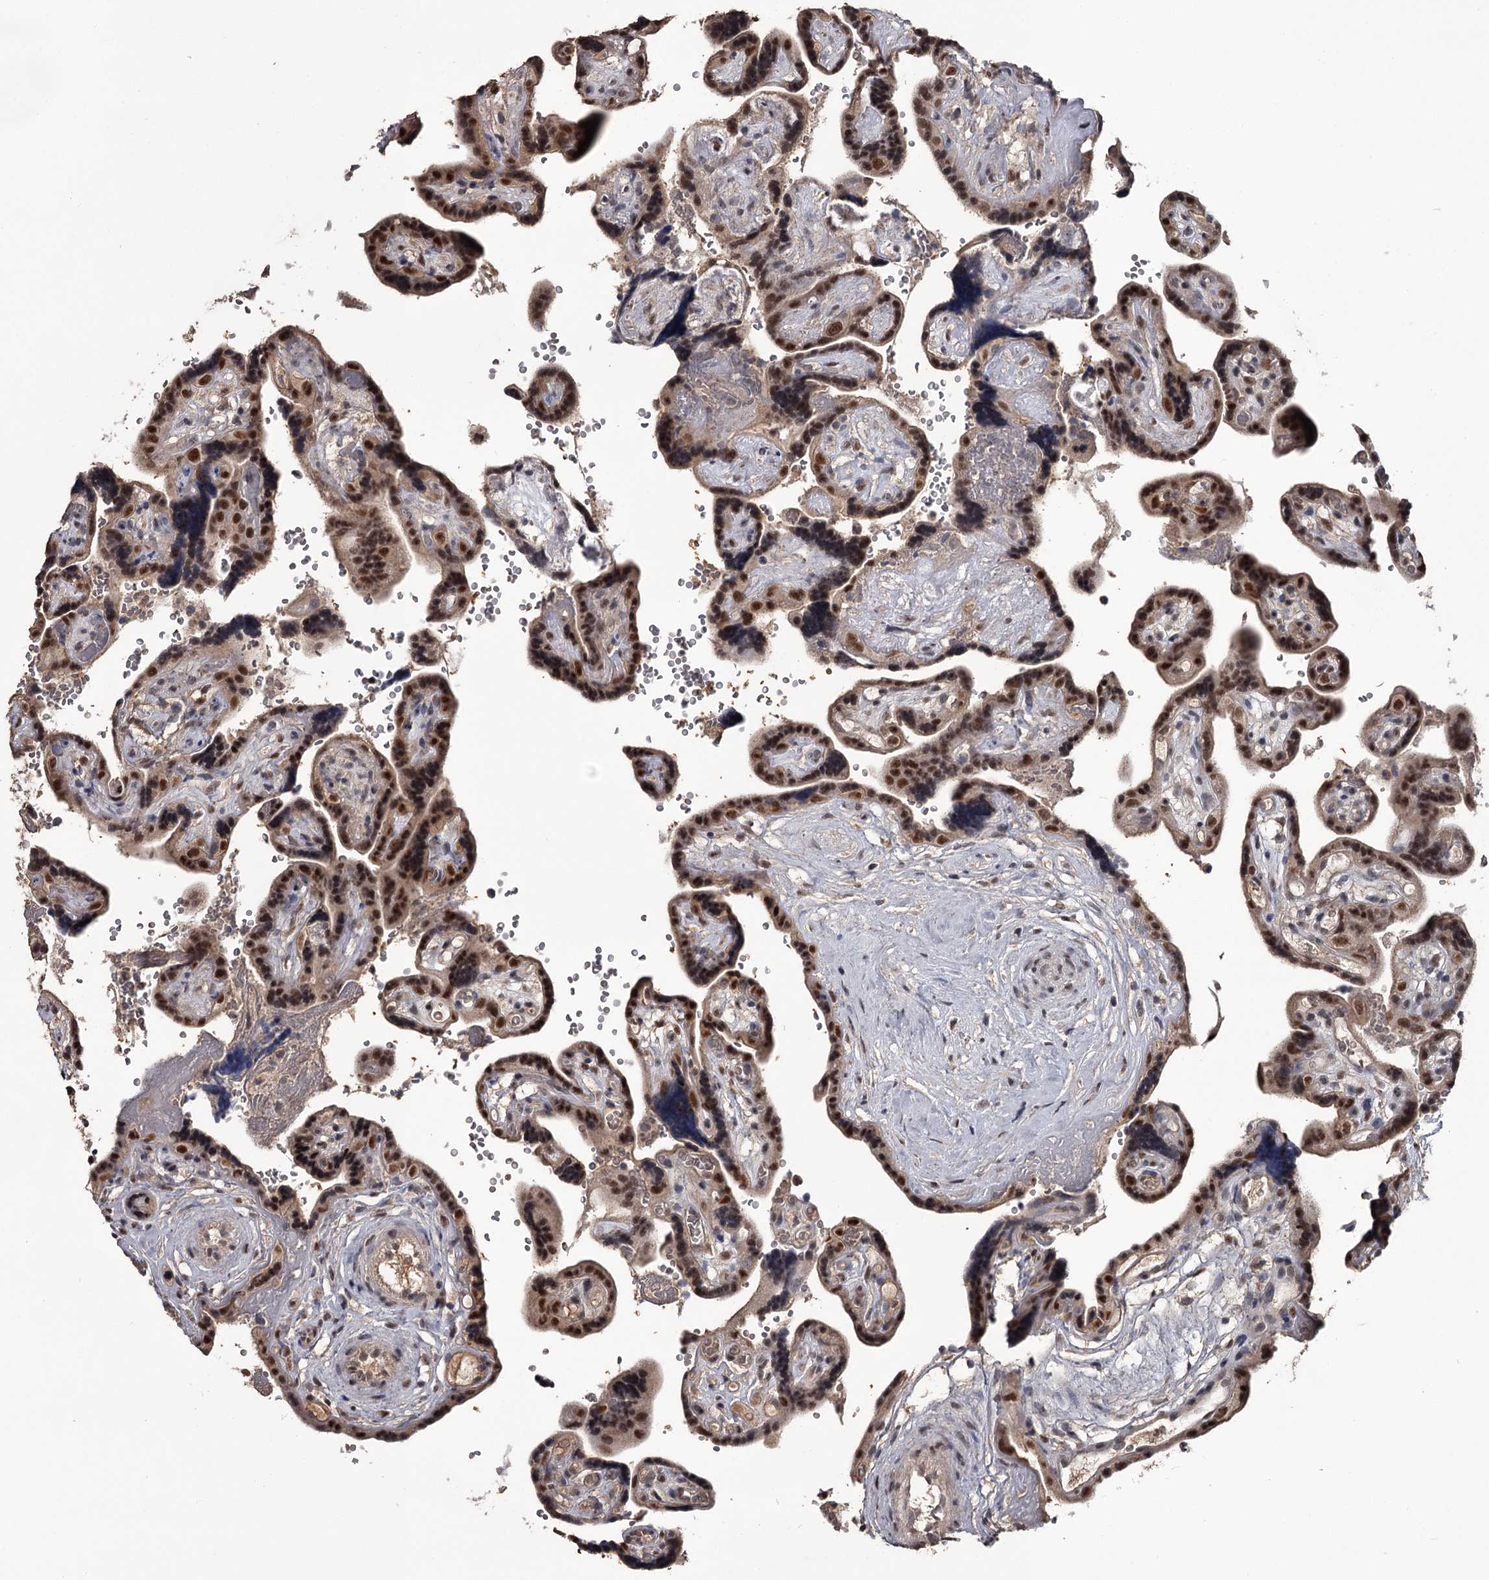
{"staining": {"intensity": "moderate", "quantity": ">75%", "location": "nuclear"}, "tissue": "placenta", "cell_type": "Decidual cells", "image_type": "normal", "snomed": [{"axis": "morphology", "description": "Normal tissue, NOS"}, {"axis": "topography", "description": "Placenta"}], "caption": "About >75% of decidual cells in normal placenta demonstrate moderate nuclear protein expression as visualized by brown immunohistochemical staining.", "gene": "PRPF40B", "patient": {"sex": "female", "age": 30}}